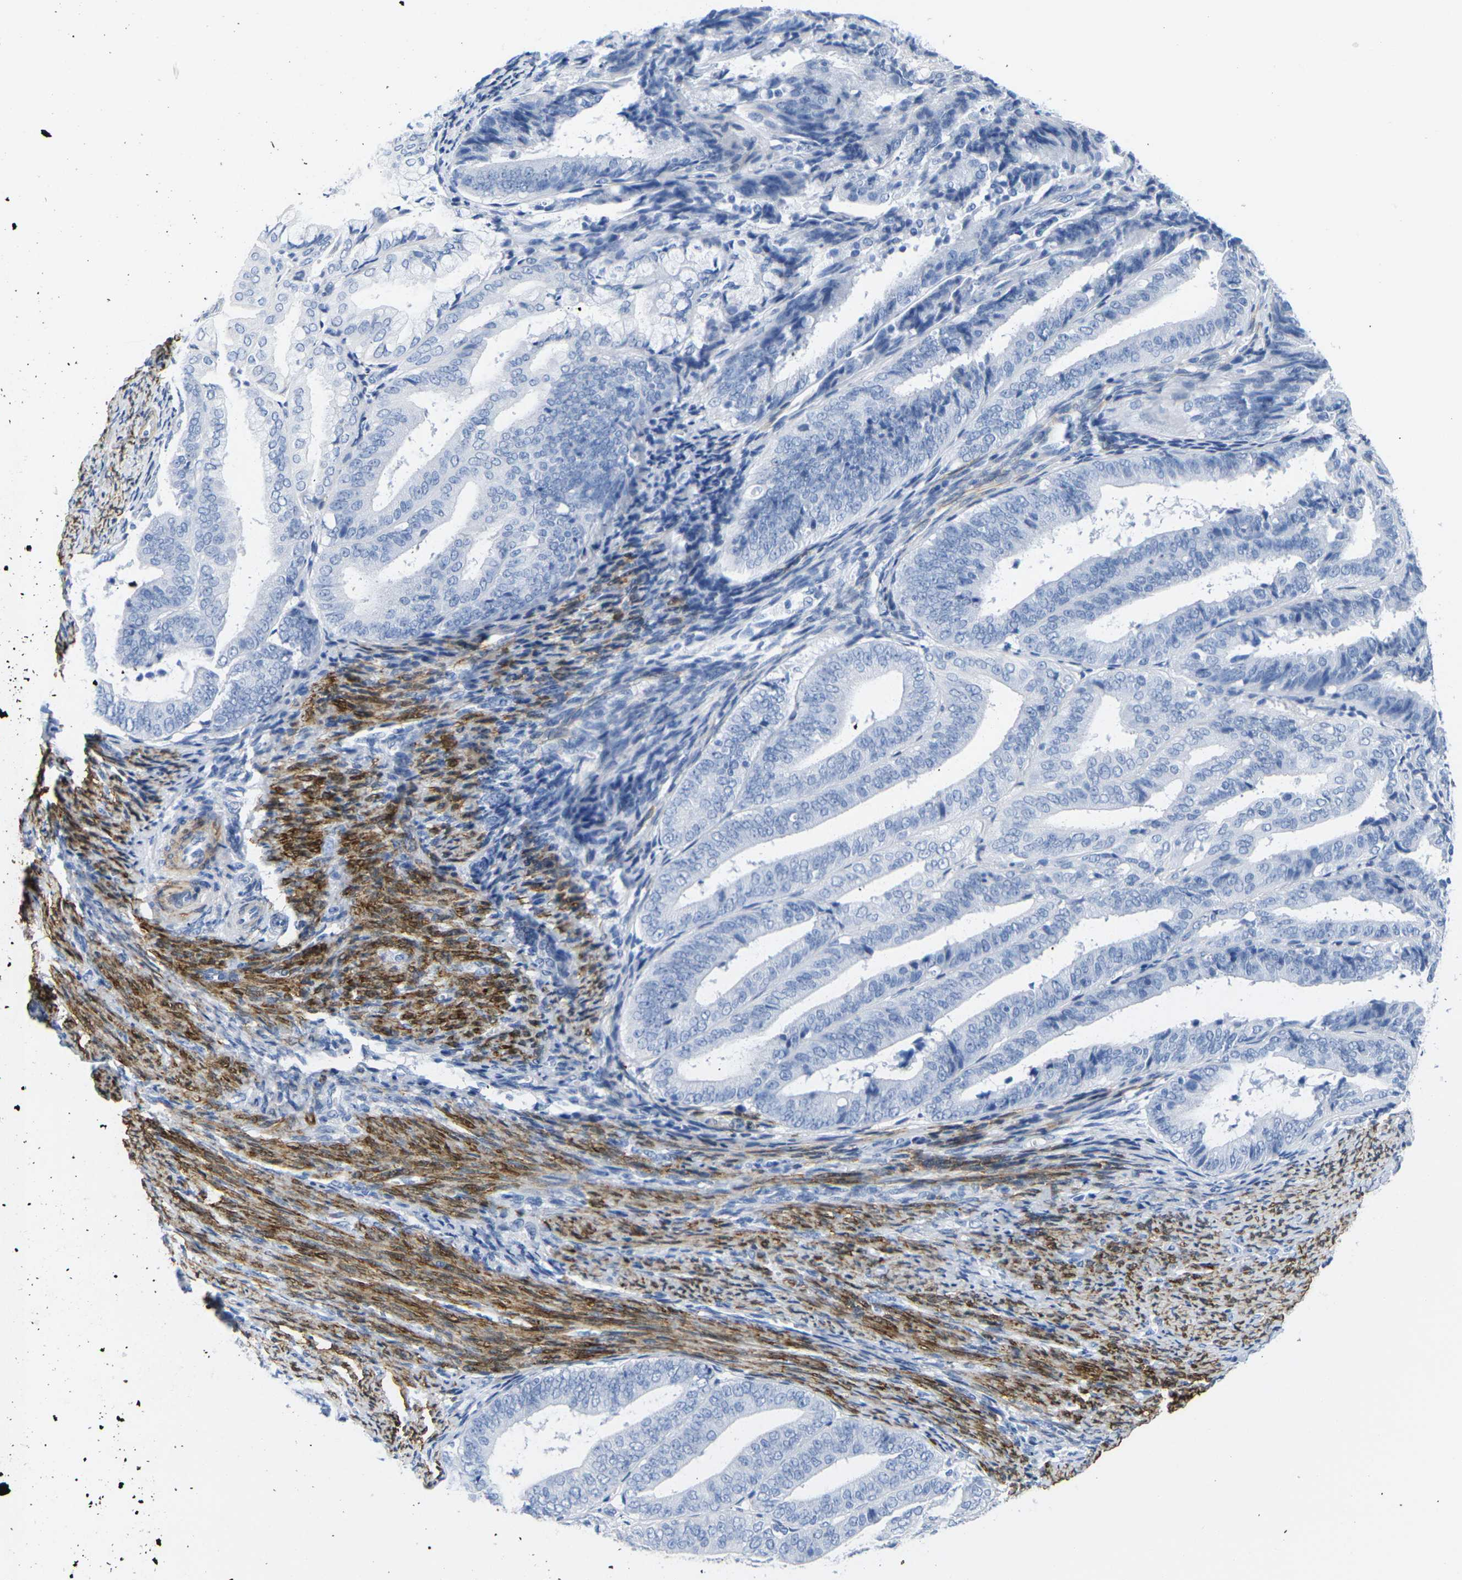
{"staining": {"intensity": "negative", "quantity": "none", "location": "none"}, "tissue": "endometrial cancer", "cell_type": "Tumor cells", "image_type": "cancer", "snomed": [{"axis": "morphology", "description": "Adenocarcinoma, NOS"}, {"axis": "topography", "description": "Endometrium"}], "caption": "Immunohistochemistry of human endometrial cancer shows no expression in tumor cells. (DAB (3,3'-diaminobenzidine) immunohistochemistry with hematoxylin counter stain).", "gene": "CNN1", "patient": {"sex": "female", "age": 63}}